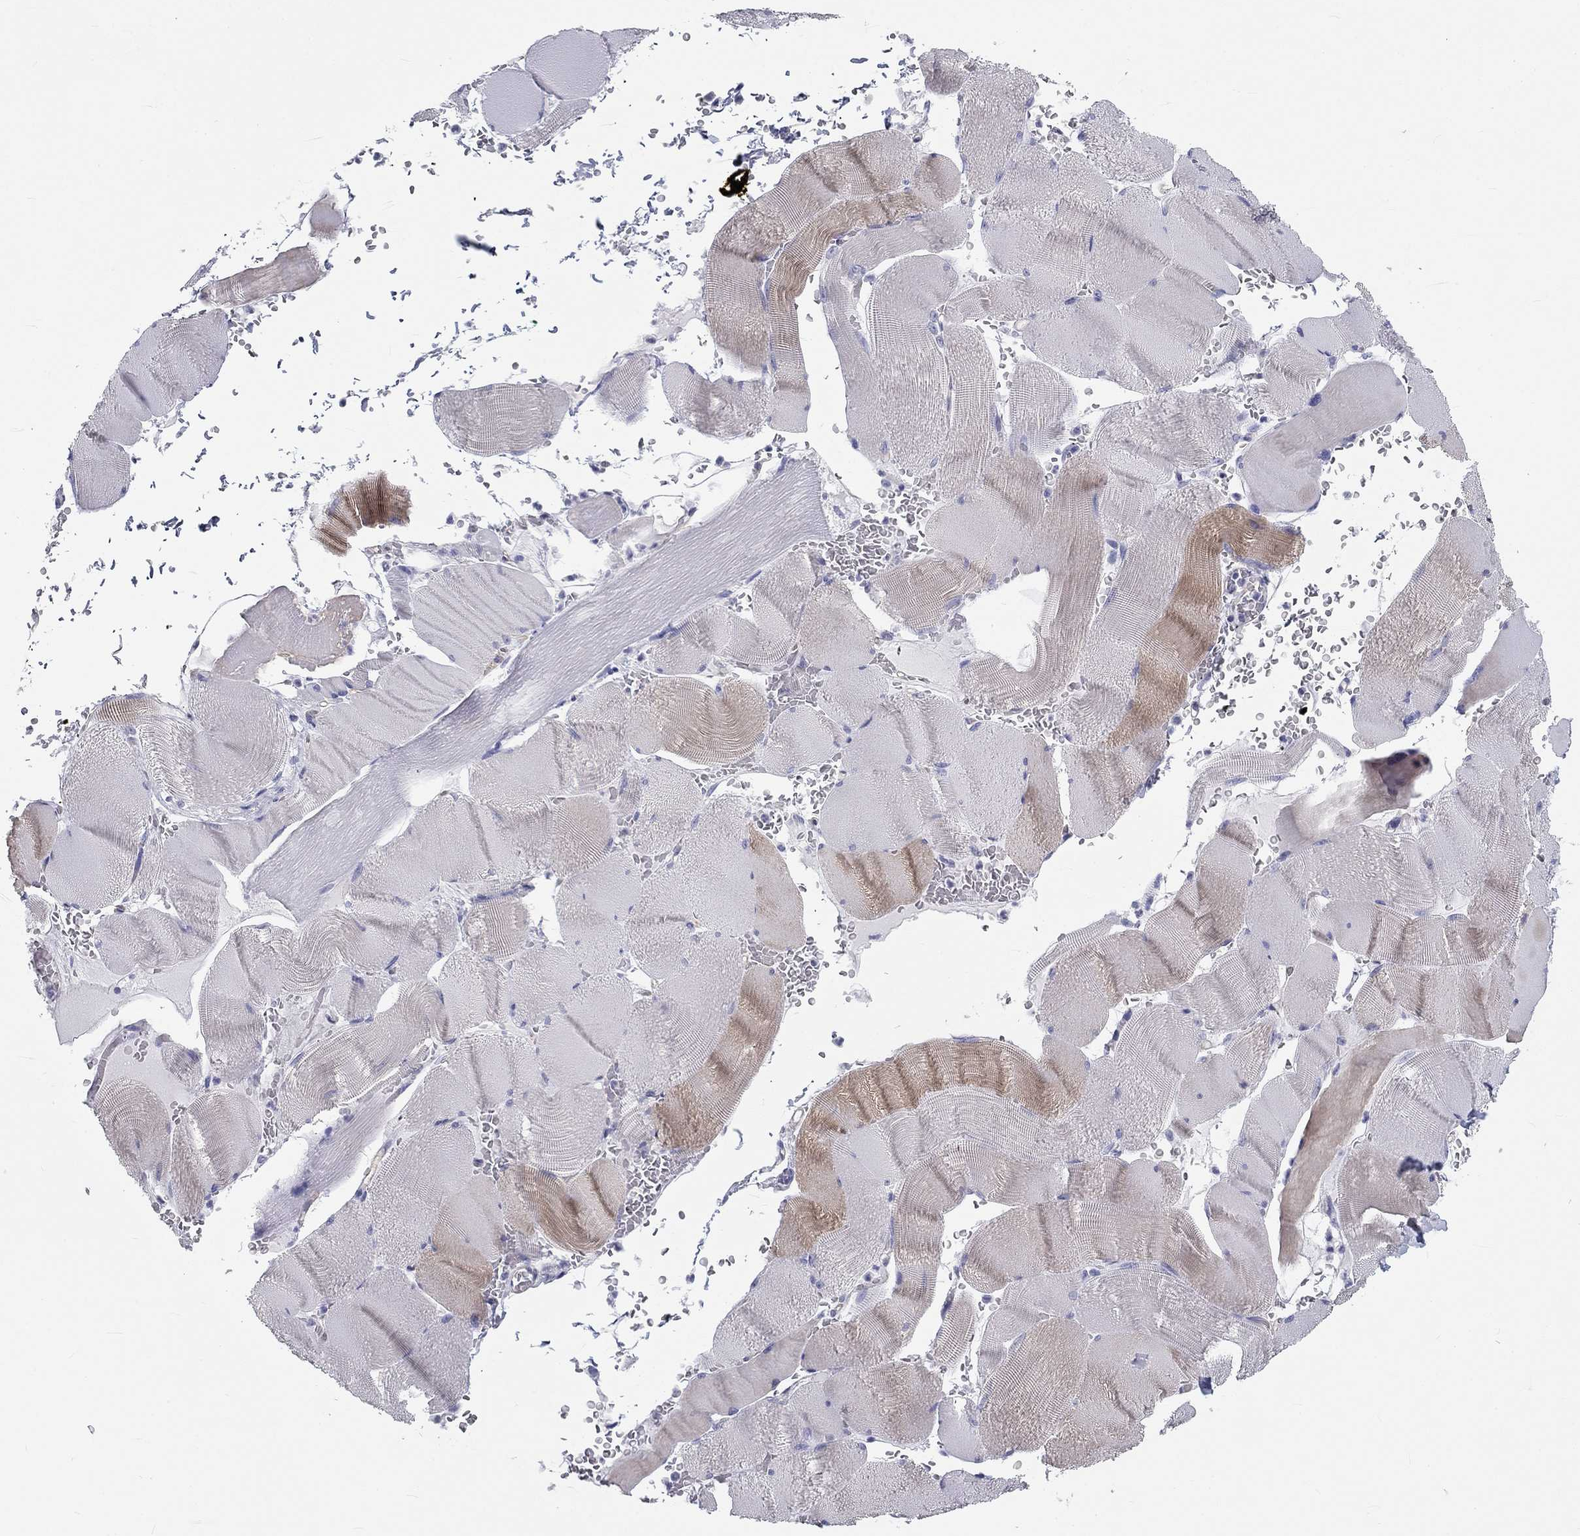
{"staining": {"intensity": "moderate", "quantity": "<25%", "location": "cytoplasmic/membranous"}, "tissue": "skeletal muscle", "cell_type": "Myocytes", "image_type": "normal", "snomed": [{"axis": "morphology", "description": "Normal tissue, NOS"}, {"axis": "topography", "description": "Skeletal muscle"}], "caption": "A photomicrograph of human skeletal muscle stained for a protein exhibits moderate cytoplasmic/membranous brown staining in myocytes. (Stains: DAB in brown, nuclei in blue, Microscopy: brightfield microscopy at high magnification).", "gene": "DNALI1", "patient": {"sex": "male", "age": 56}}